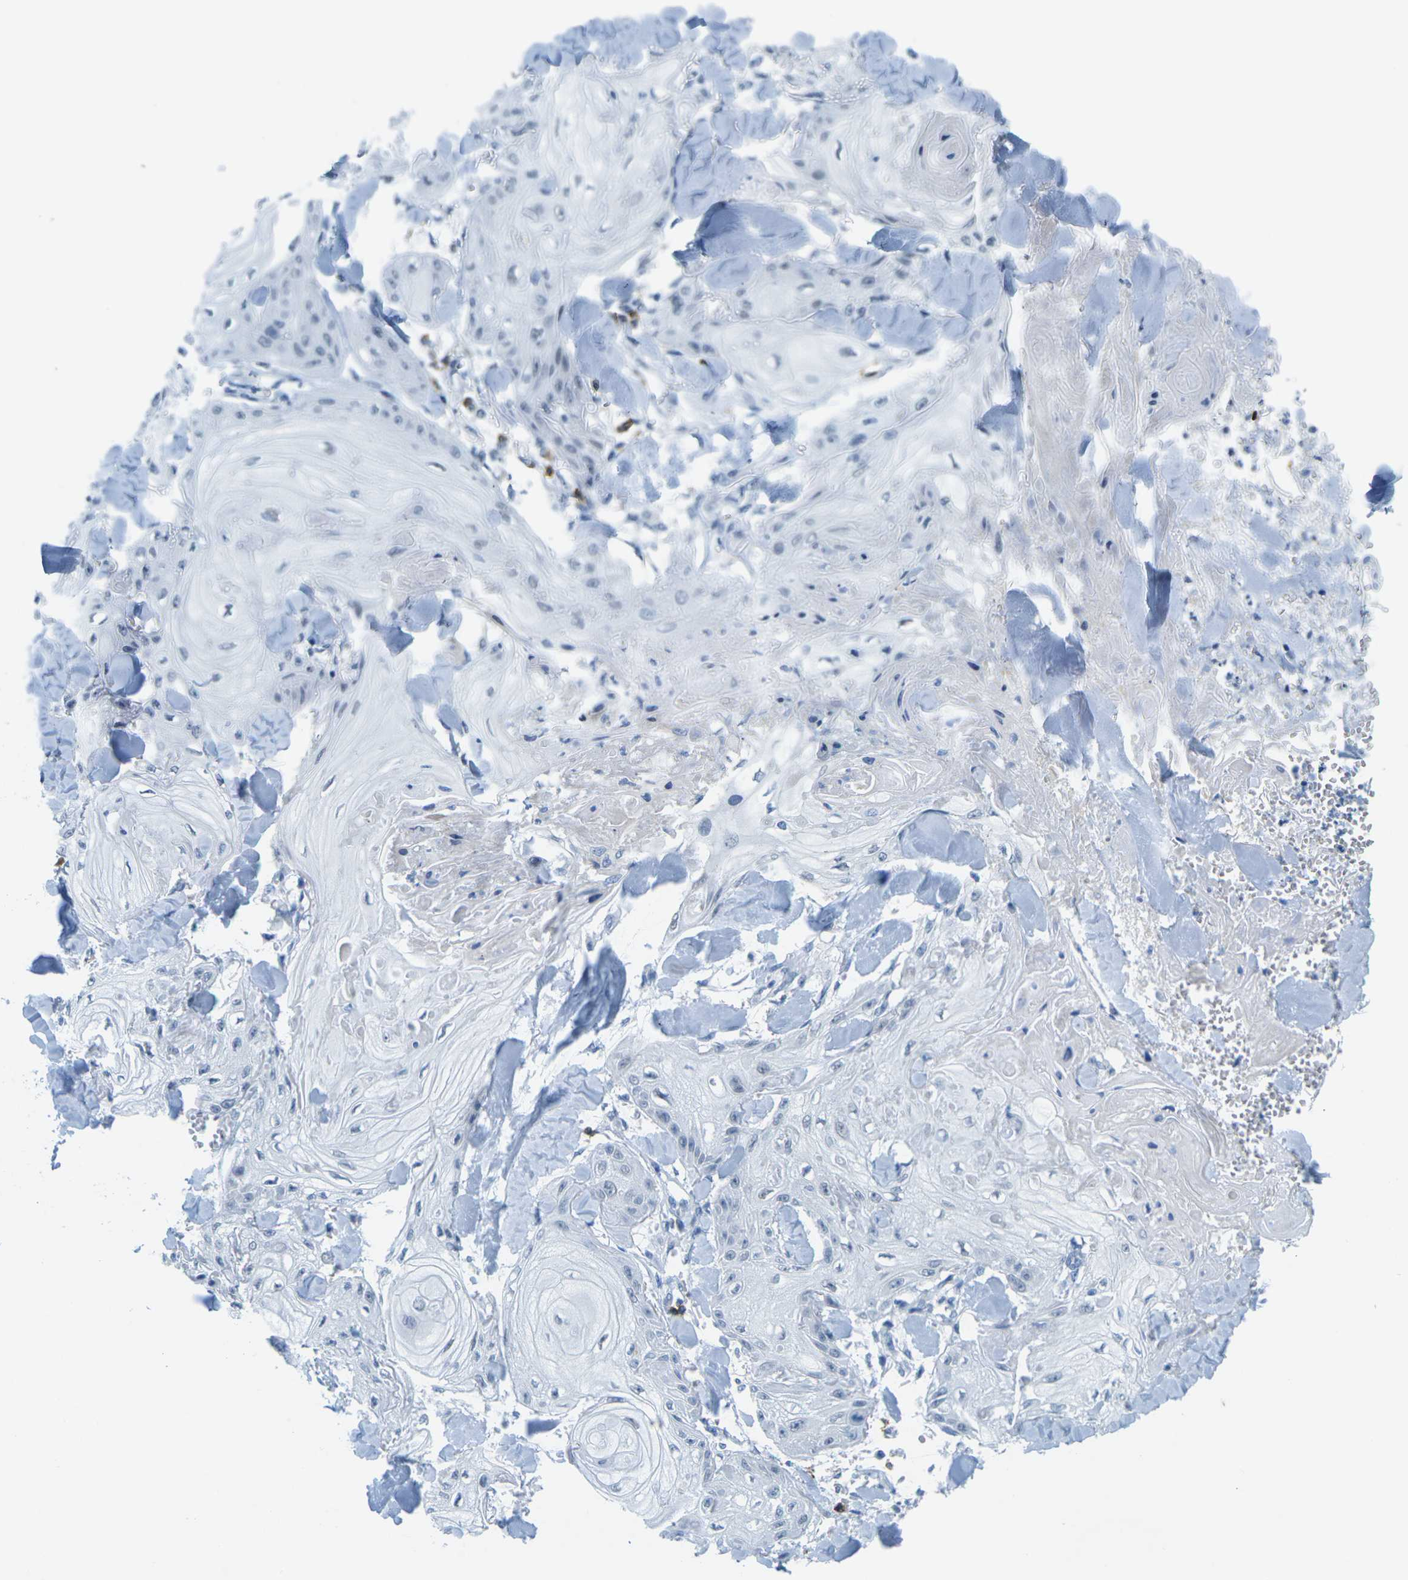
{"staining": {"intensity": "negative", "quantity": "none", "location": "none"}, "tissue": "skin cancer", "cell_type": "Tumor cells", "image_type": "cancer", "snomed": [{"axis": "morphology", "description": "Squamous cell carcinoma, NOS"}, {"axis": "topography", "description": "Skin"}], "caption": "A photomicrograph of skin squamous cell carcinoma stained for a protein demonstrates no brown staining in tumor cells.", "gene": "CD3D", "patient": {"sex": "male", "age": 74}}